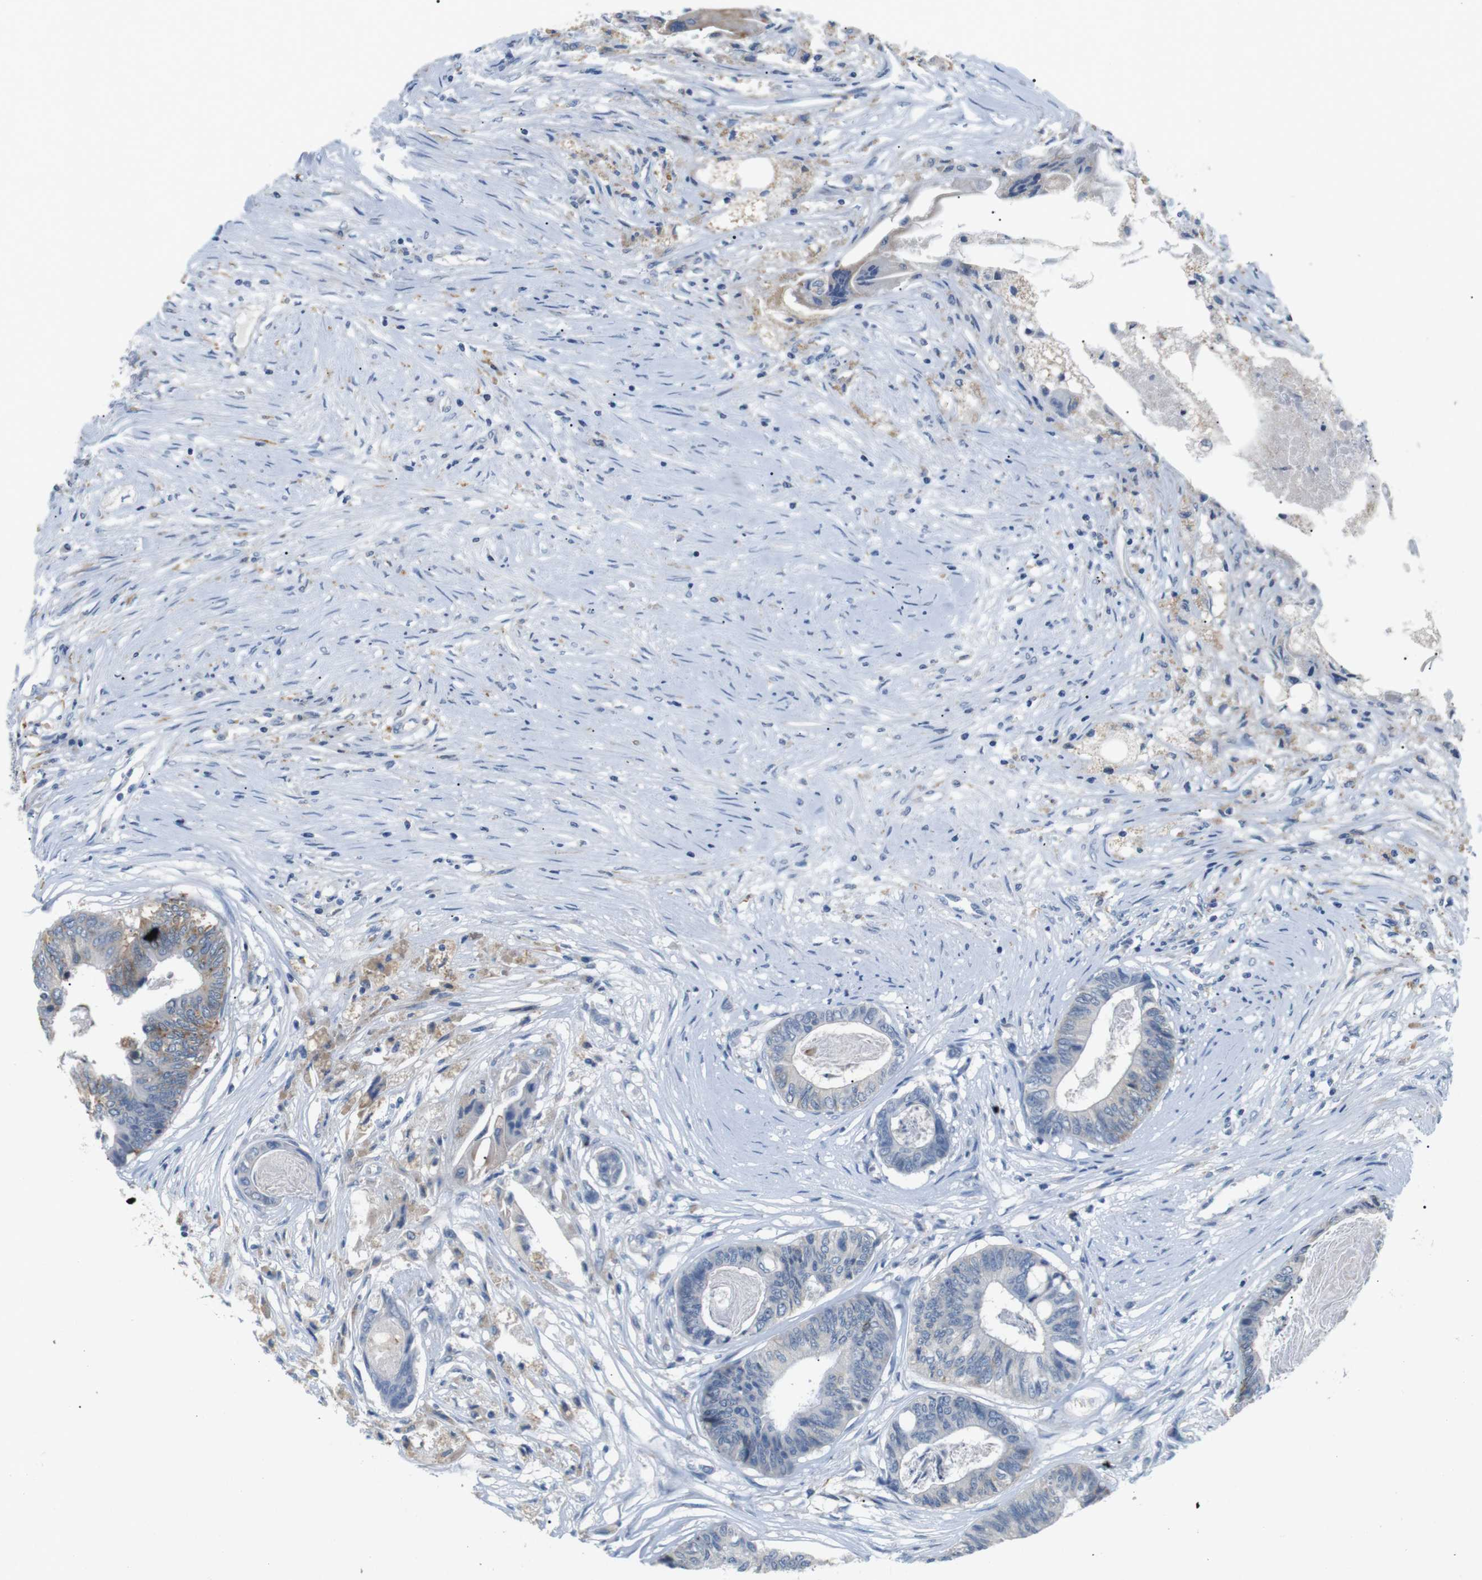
{"staining": {"intensity": "weak", "quantity": "<25%", "location": "cytoplasmic/membranous"}, "tissue": "colorectal cancer", "cell_type": "Tumor cells", "image_type": "cancer", "snomed": [{"axis": "morphology", "description": "Adenocarcinoma, NOS"}, {"axis": "topography", "description": "Rectum"}], "caption": "The image demonstrates no staining of tumor cells in colorectal cancer (adenocarcinoma).", "gene": "FCGRT", "patient": {"sex": "male", "age": 63}}